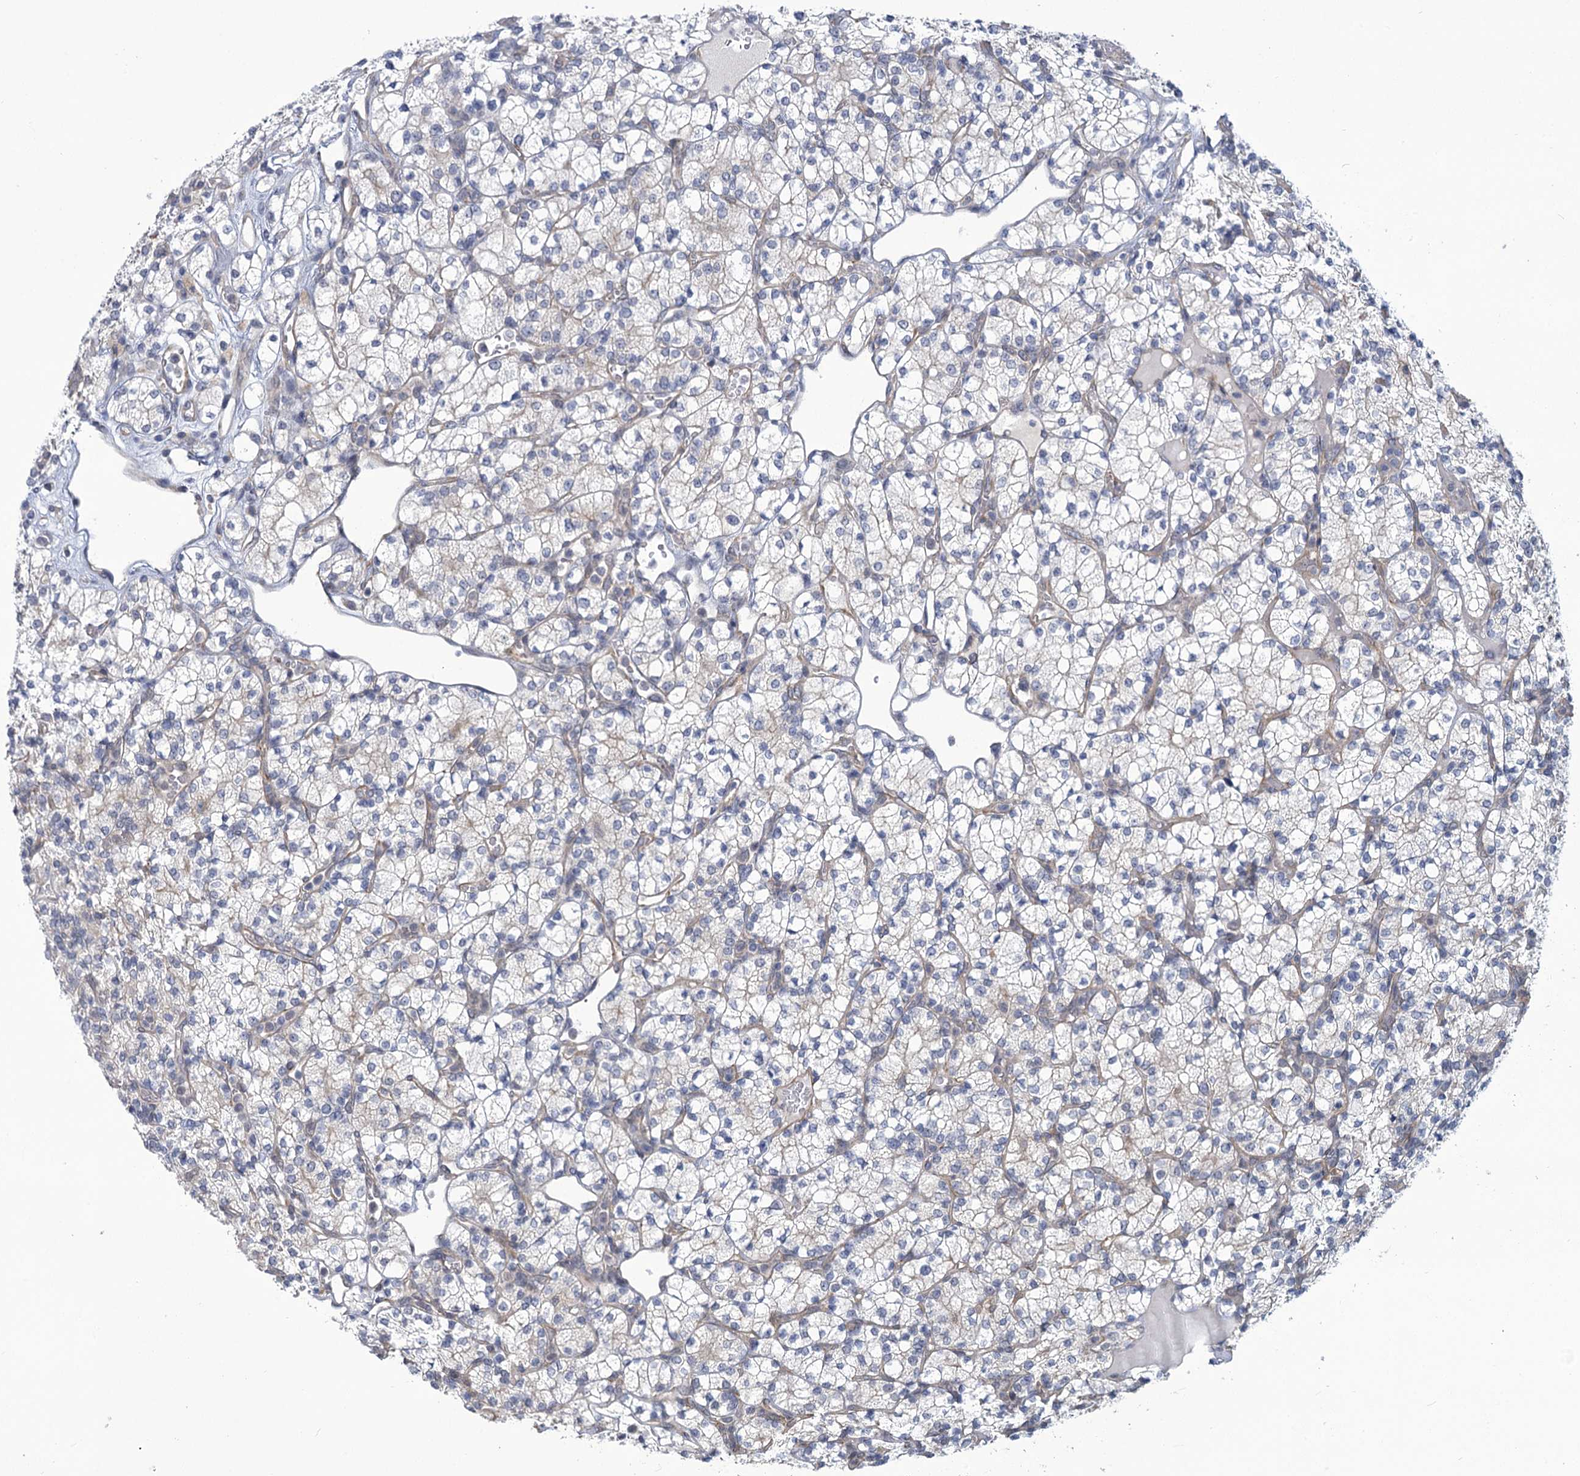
{"staining": {"intensity": "negative", "quantity": "none", "location": "none"}, "tissue": "renal cancer", "cell_type": "Tumor cells", "image_type": "cancer", "snomed": [{"axis": "morphology", "description": "Adenocarcinoma, NOS"}, {"axis": "topography", "description": "Kidney"}], "caption": "DAB (3,3'-diaminobenzidine) immunohistochemical staining of human renal cancer (adenocarcinoma) exhibits no significant staining in tumor cells.", "gene": "MBLAC2", "patient": {"sex": "male", "age": 77}}